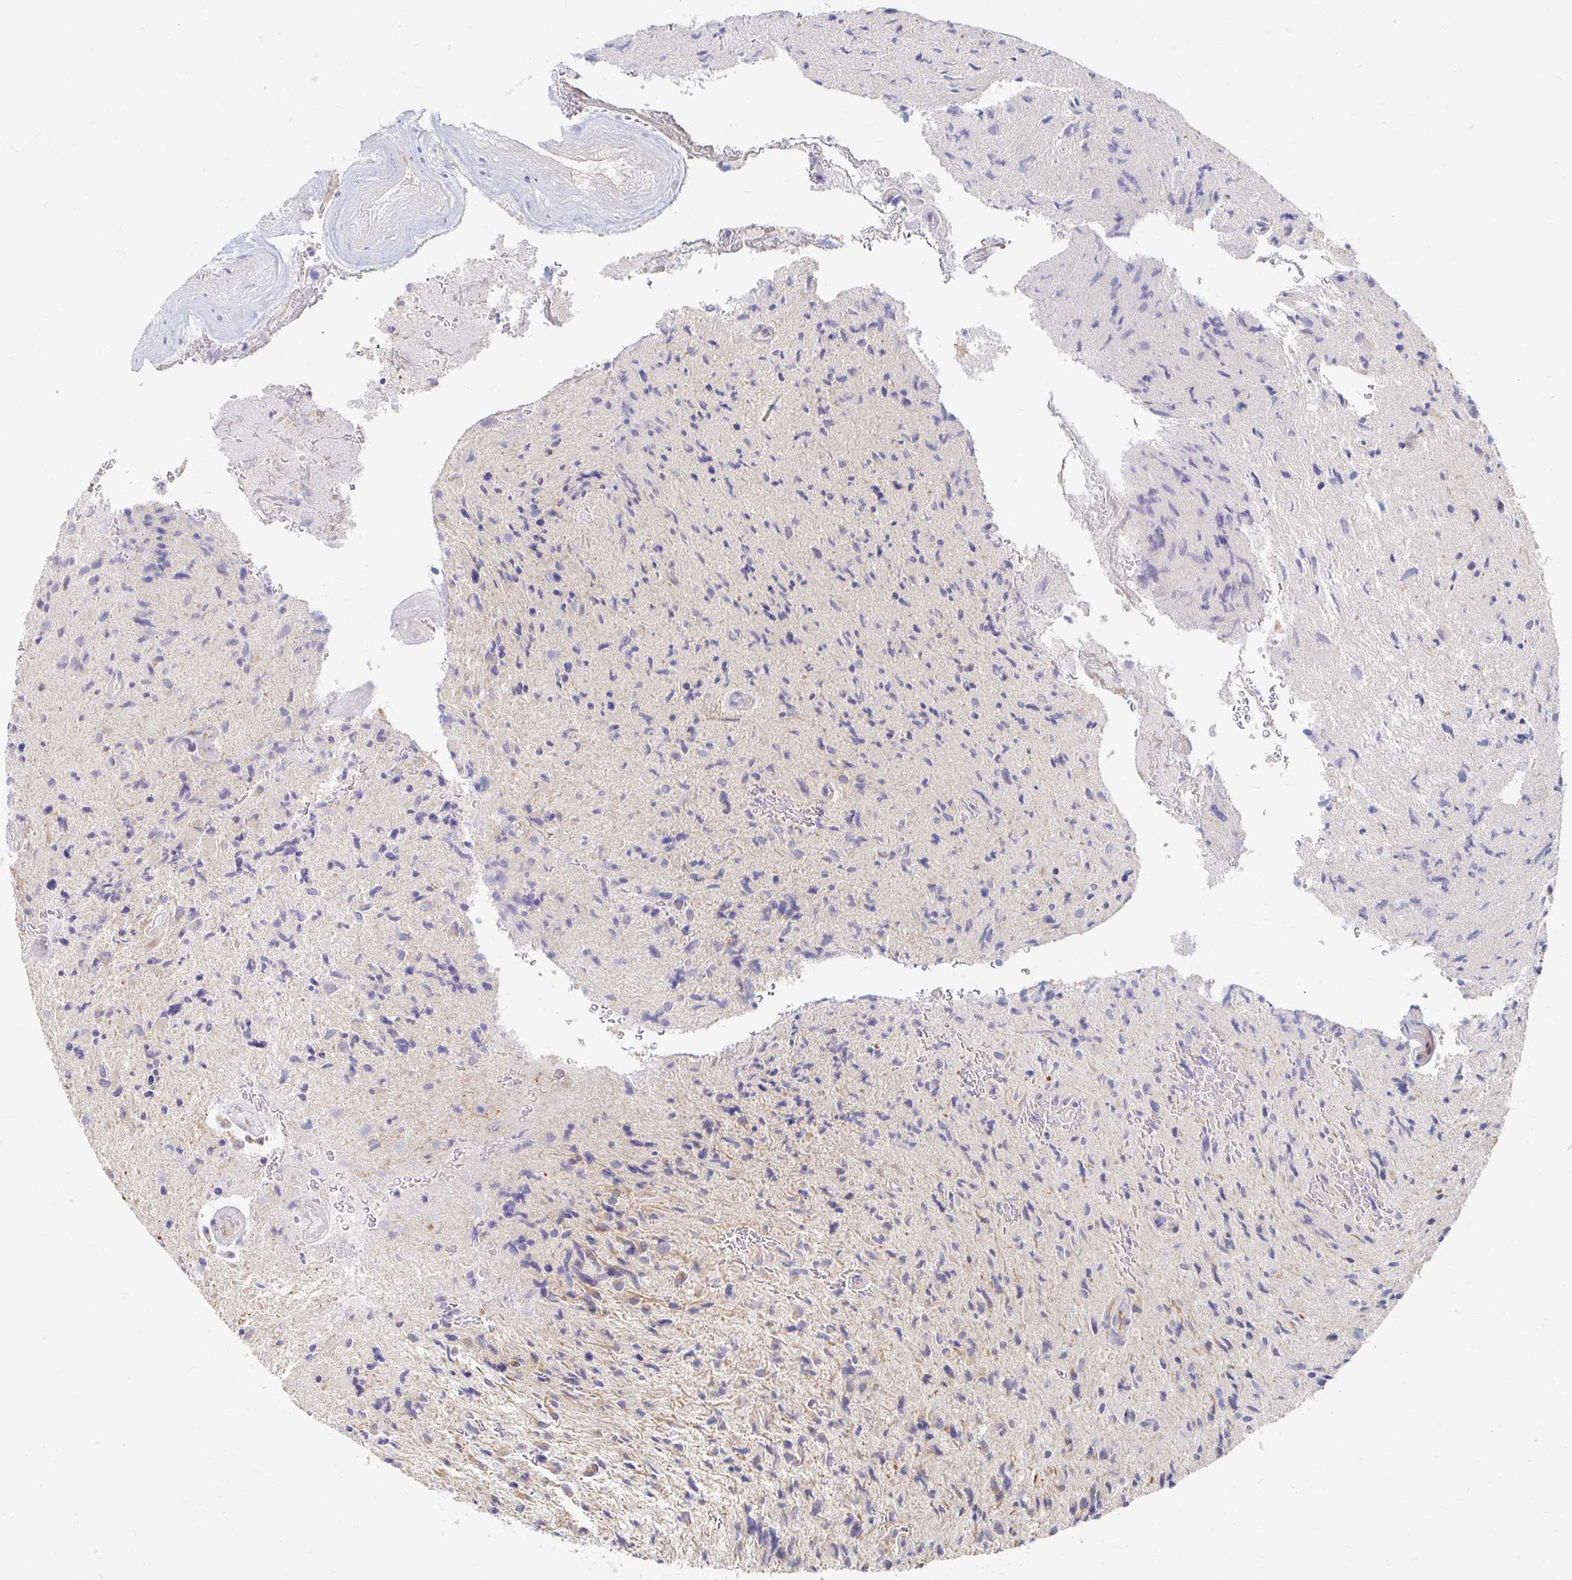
{"staining": {"intensity": "negative", "quantity": "none", "location": "none"}, "tissue": "glioma", "cell_type": "Tumor cells", "image_type": "cancer", "snomed": [{"axis": "morphology", "description": "Glioma, malignant, High grade"}, {"axis": "topography", "description": "Brain"}], "caption": "Protein analysis of glioma displays no significant expression in tumor cells.", "gene": "MYLK2", "patient": {"sex": "male", "age": 54}}